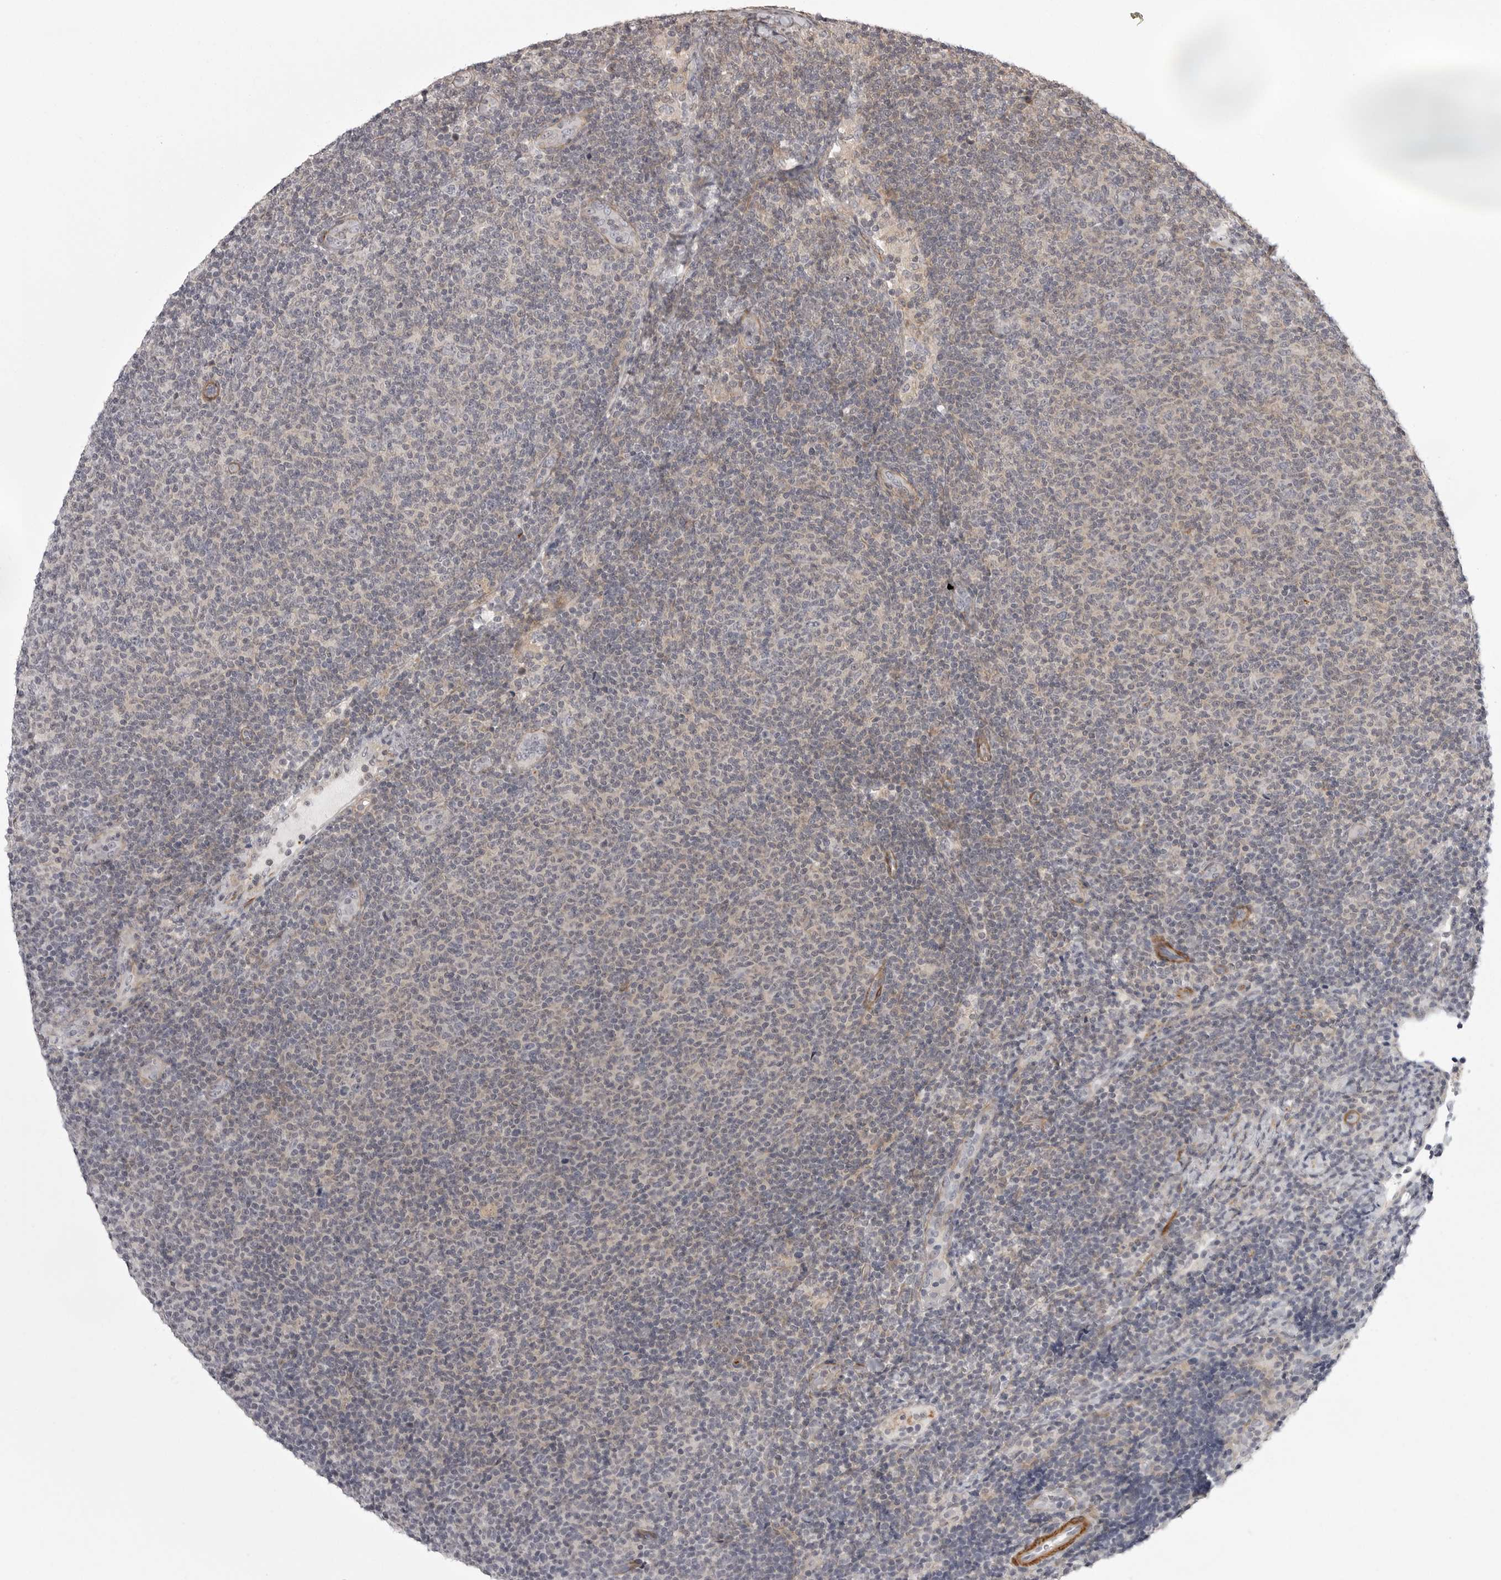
{"staining": {"intensity": "negative", "quantity": "none", "location": "none"}, "tissue": "lymphoma", "cell_type": "Tumor cells", "image_type": "cancer", "snomed": [{"axis": "morphology", "description": "Malignant lymphoma, non-Hodgkin's type, Low grade"}, {"axis": "topography", "description": "Lymph node"}], "caption": "Image shows no significant protein expression in tumor cells of malignant lymphoma, non-Hodgkin's type (low-grade). Brightfield microscopy of immunohistochemistry stained with DAB (3,3'-diaminobenzidine) (brown) and hematoxylin (blue), captured at high magnification.", "gene": "TUT4", "patient": {"sex": "male", "age": 66}}